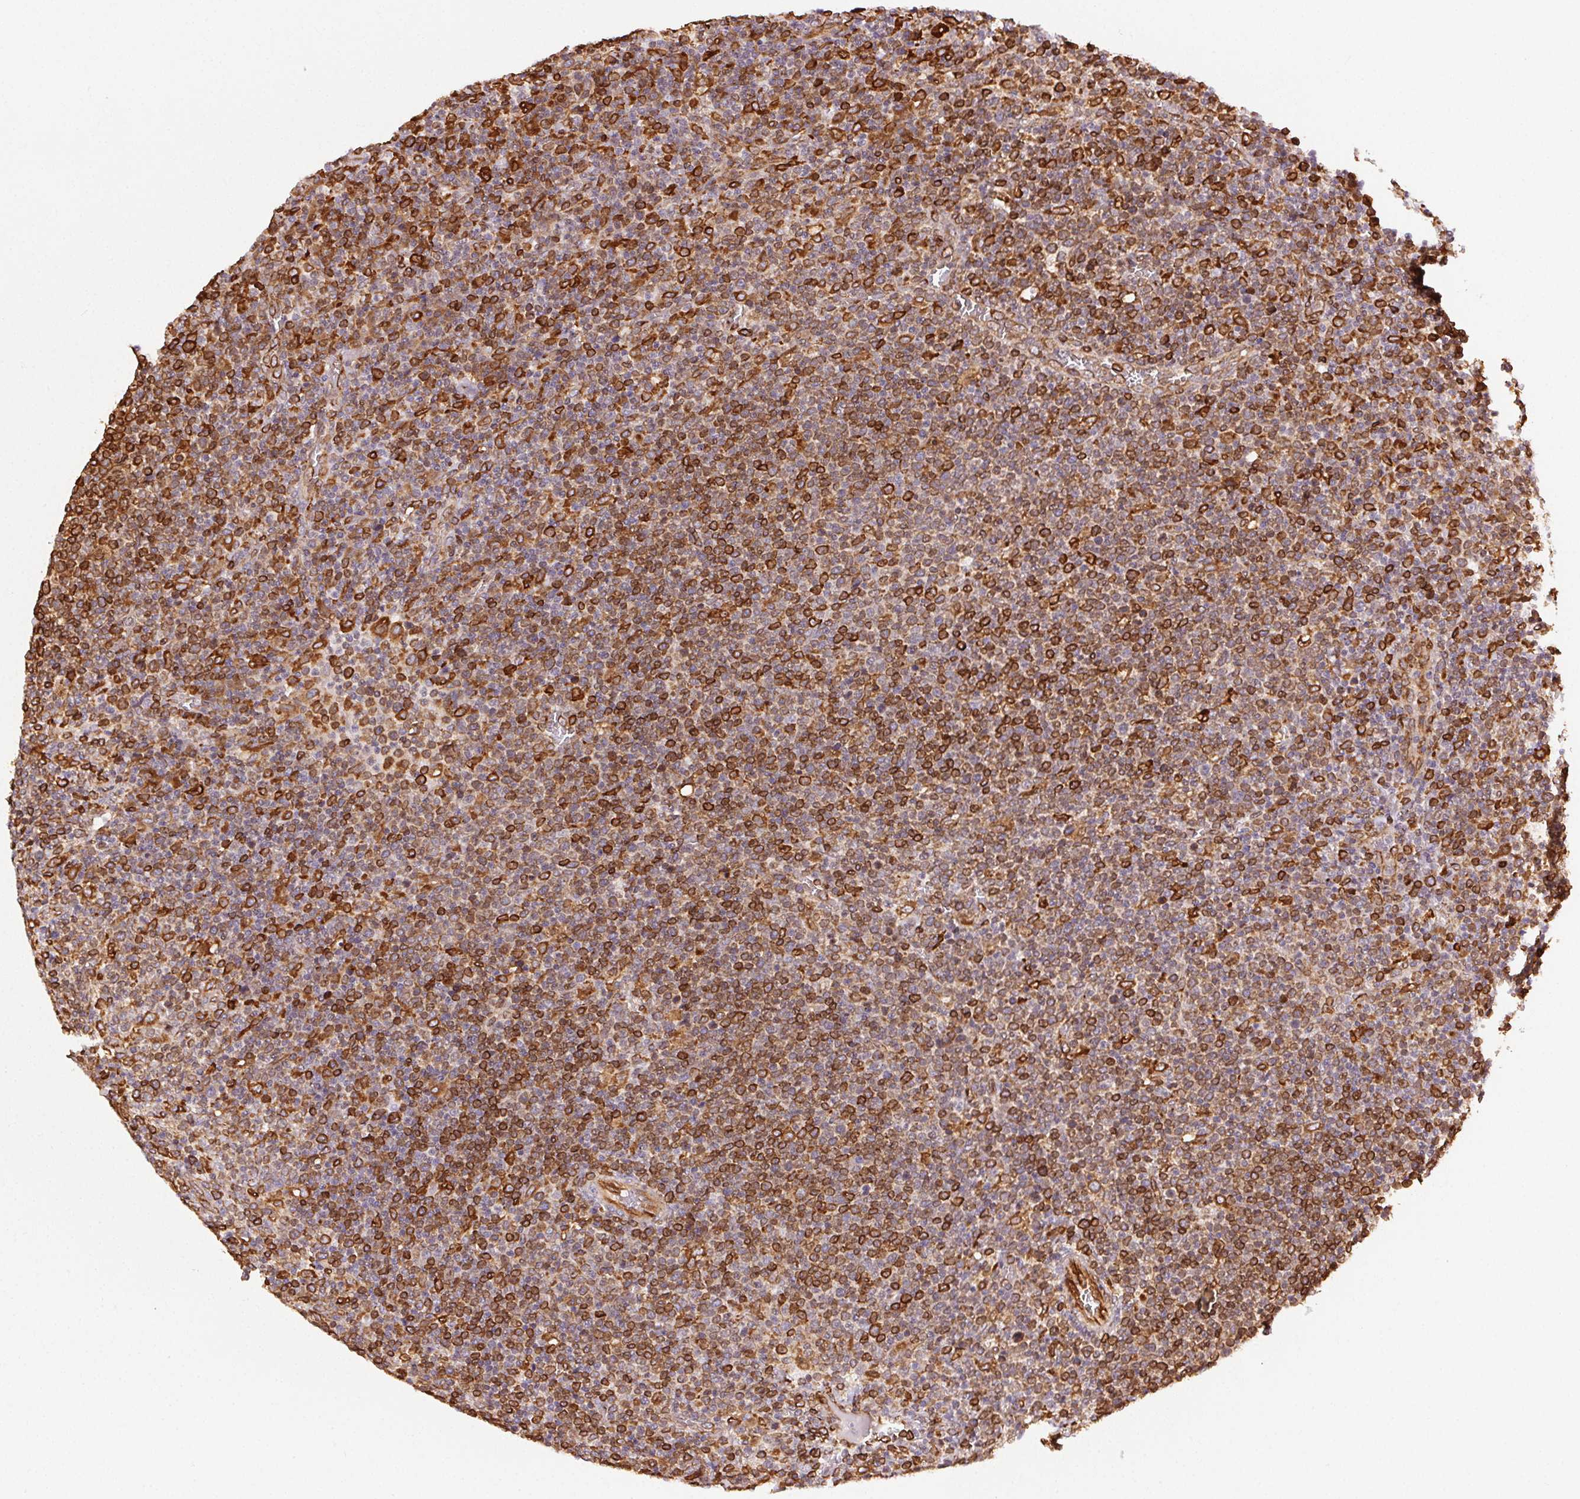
{"staining": {"intensity": "strong", "quantity": "25%-75%", "location": "cytoplasmic/membranous"}, "tissue": "lymphoma", "cell_type": "Tumor cells", "image_type": "cancer", "snomed": [{"axis": "morphology", "description": "Malignant lymphoma, non-Hodgkin's type, High grade"}, {"axis": "topography", "description": "Lymph node"}], "caption": "The immunohistochemical stain shows strong cytoplasmic/membranous positivity in tumor cells of lymphoma tissue.", "gene": "RNASET2", "patient": {"sex": "male", "age": 61}}